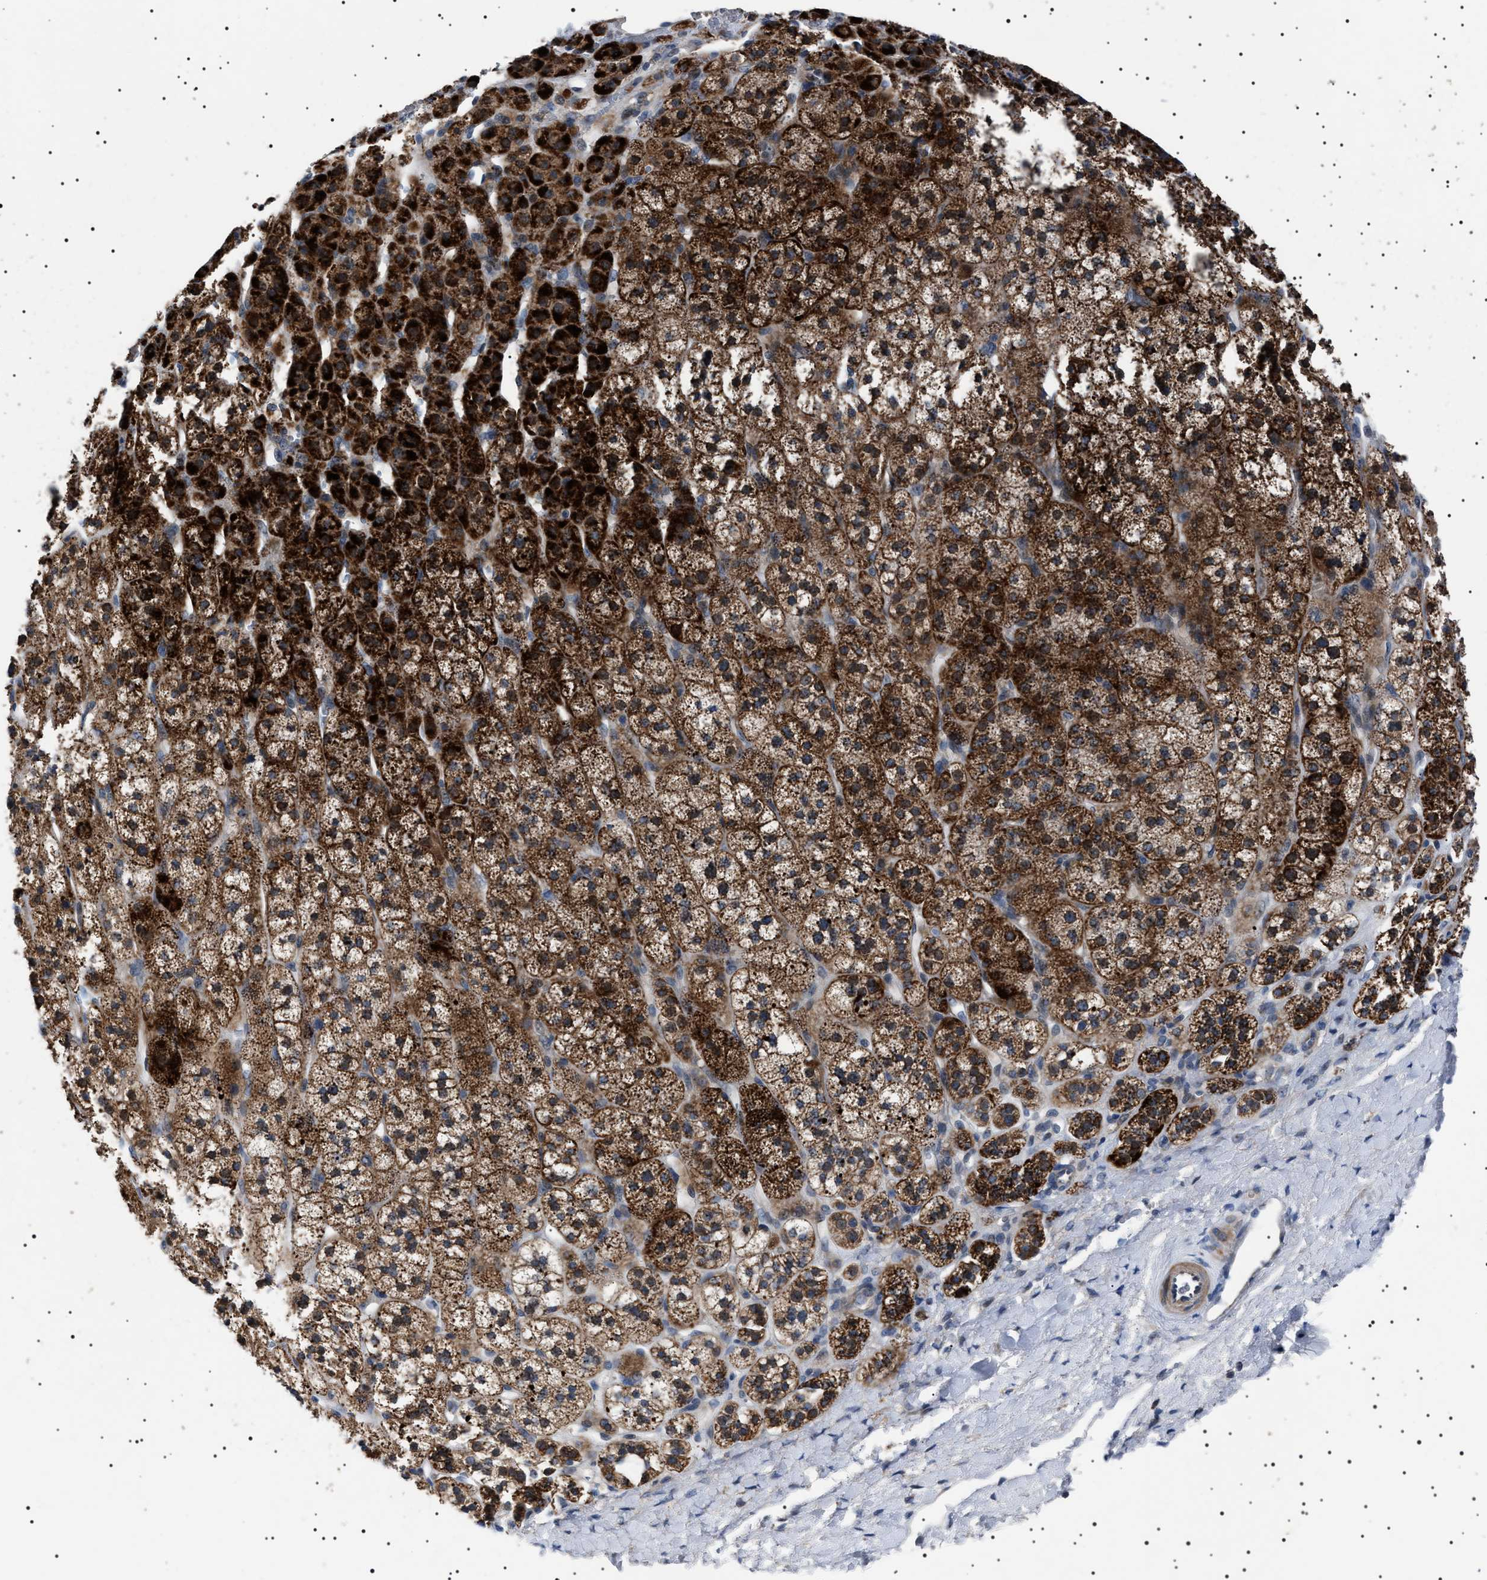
{"staining": {"intensity": "strong", "quantity": ">75%", "location": "cytoplasmic/membranous"}, "tissue": "adrenal gland", "cell_type": "Glandular cells", "image_type": "normal", "snomed": [{"axis": "morphology", "description": "Normal tissue, NOS"}, {"axis": "topography", "description": "Adrenal gland"}], "caption": "A high-resolution photomicrograph shows immunohistochemistry (IHC) staining of unremarkable adrenal gland, which shows strong cytoplasmic/membranous expression in approximately >75% of glandular cells.", "gene": "PTRH1", "patient": {"sex": "male", "age": 56}}